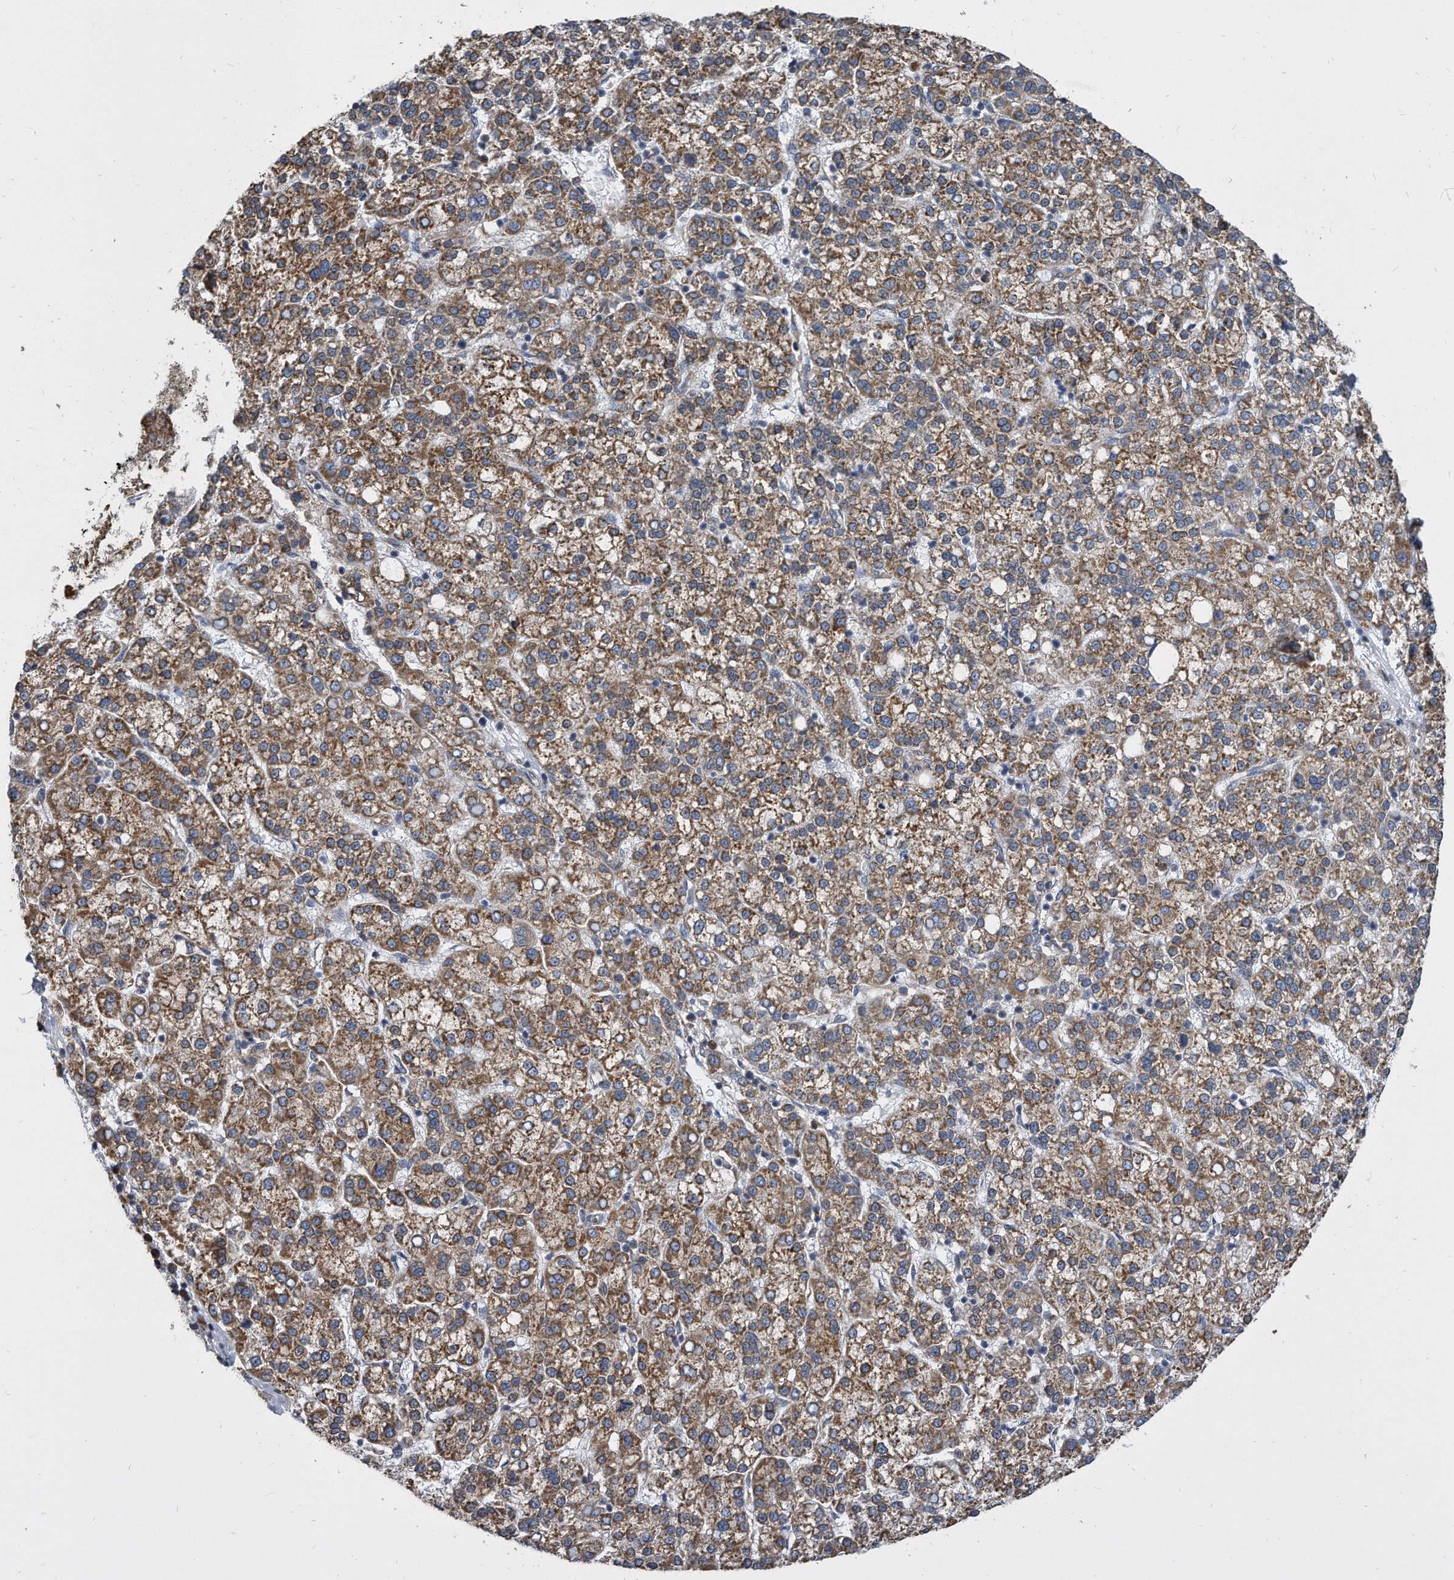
{"staining": {"intensity": "moderate", "quantity": ">75%", "location": "cytoplasmic/membranous"}, "tissue": "liver cancer", "cell_type": "Tumor cells", "image_type": "cancer", "snomed": [{"axis": "morphology", "description": "Carcinoma, Hepatocellular, NOS"}, {"axis": "topography", "description": "Liver"}], "caption": "Protein expression analysis of hepatocellular carcinoma (liver) reveals moderate cytoplasmic/membranous staining in approximately >75% of tumor cells.", "gene": "CCDC47", "patient": {"sex": "female", "age": 58}}